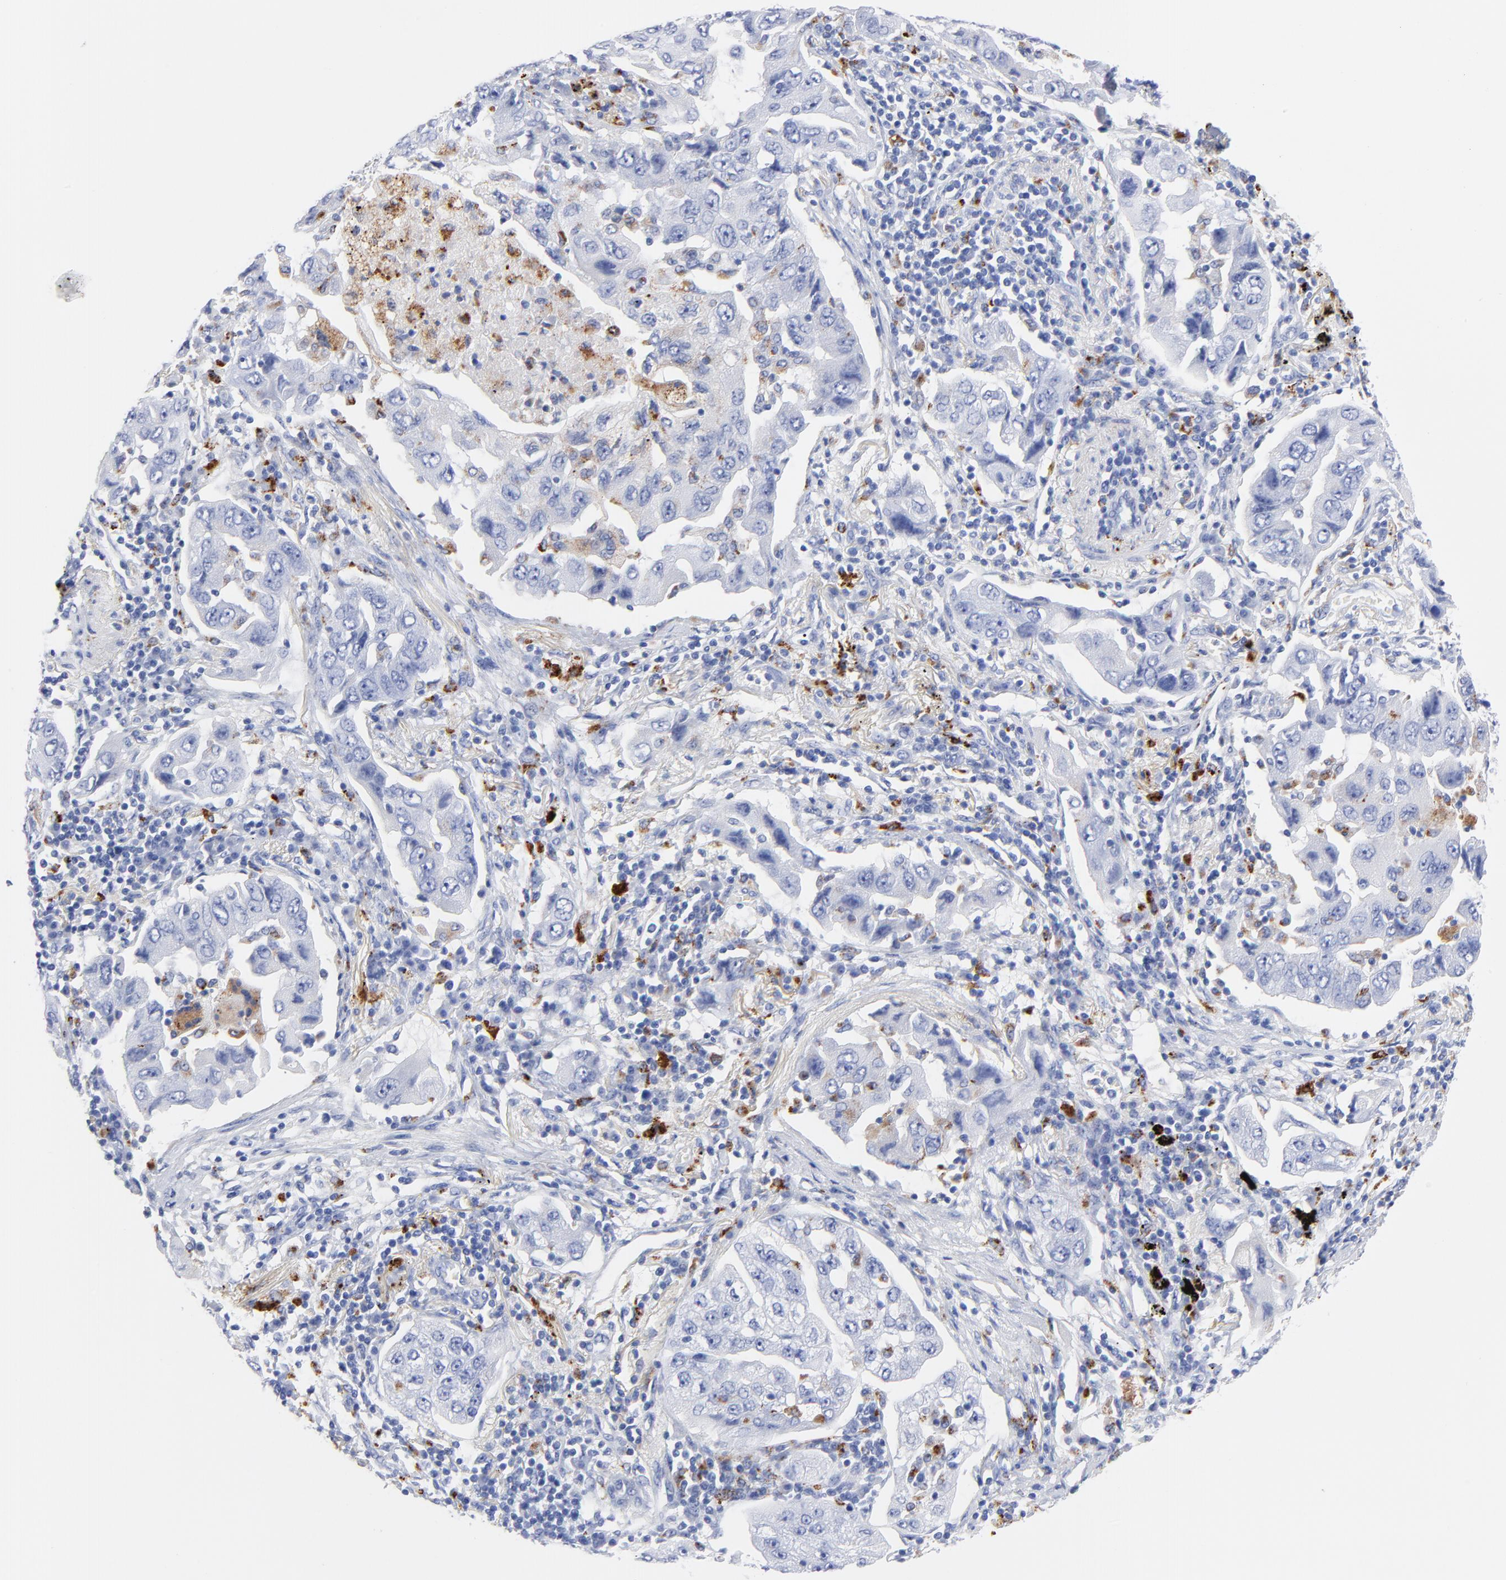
{"staining": {"intensity": "moderate", "quantity": "<25%", "location": "cytoplasmic/membranous"}, "tissue": "lung cancer", "cell_type": "Tumor cells", "image_type": "cancer", "snomed": [{"axis": "morphology", "description": "Adenocarcinoma, NOS"}, {"axis": "topography", "description": "Lung"}], "caption": "Immunohistochemical staining of adenocarcinoma (lung) displays low levels of moderate cytoplasmic/membranous staining in approximately <25% of tumor cells. (IHC, brightfield microscopy, high magnification).", "gene": "CPVL", "patient": {"sex": "female", "age": 65}}